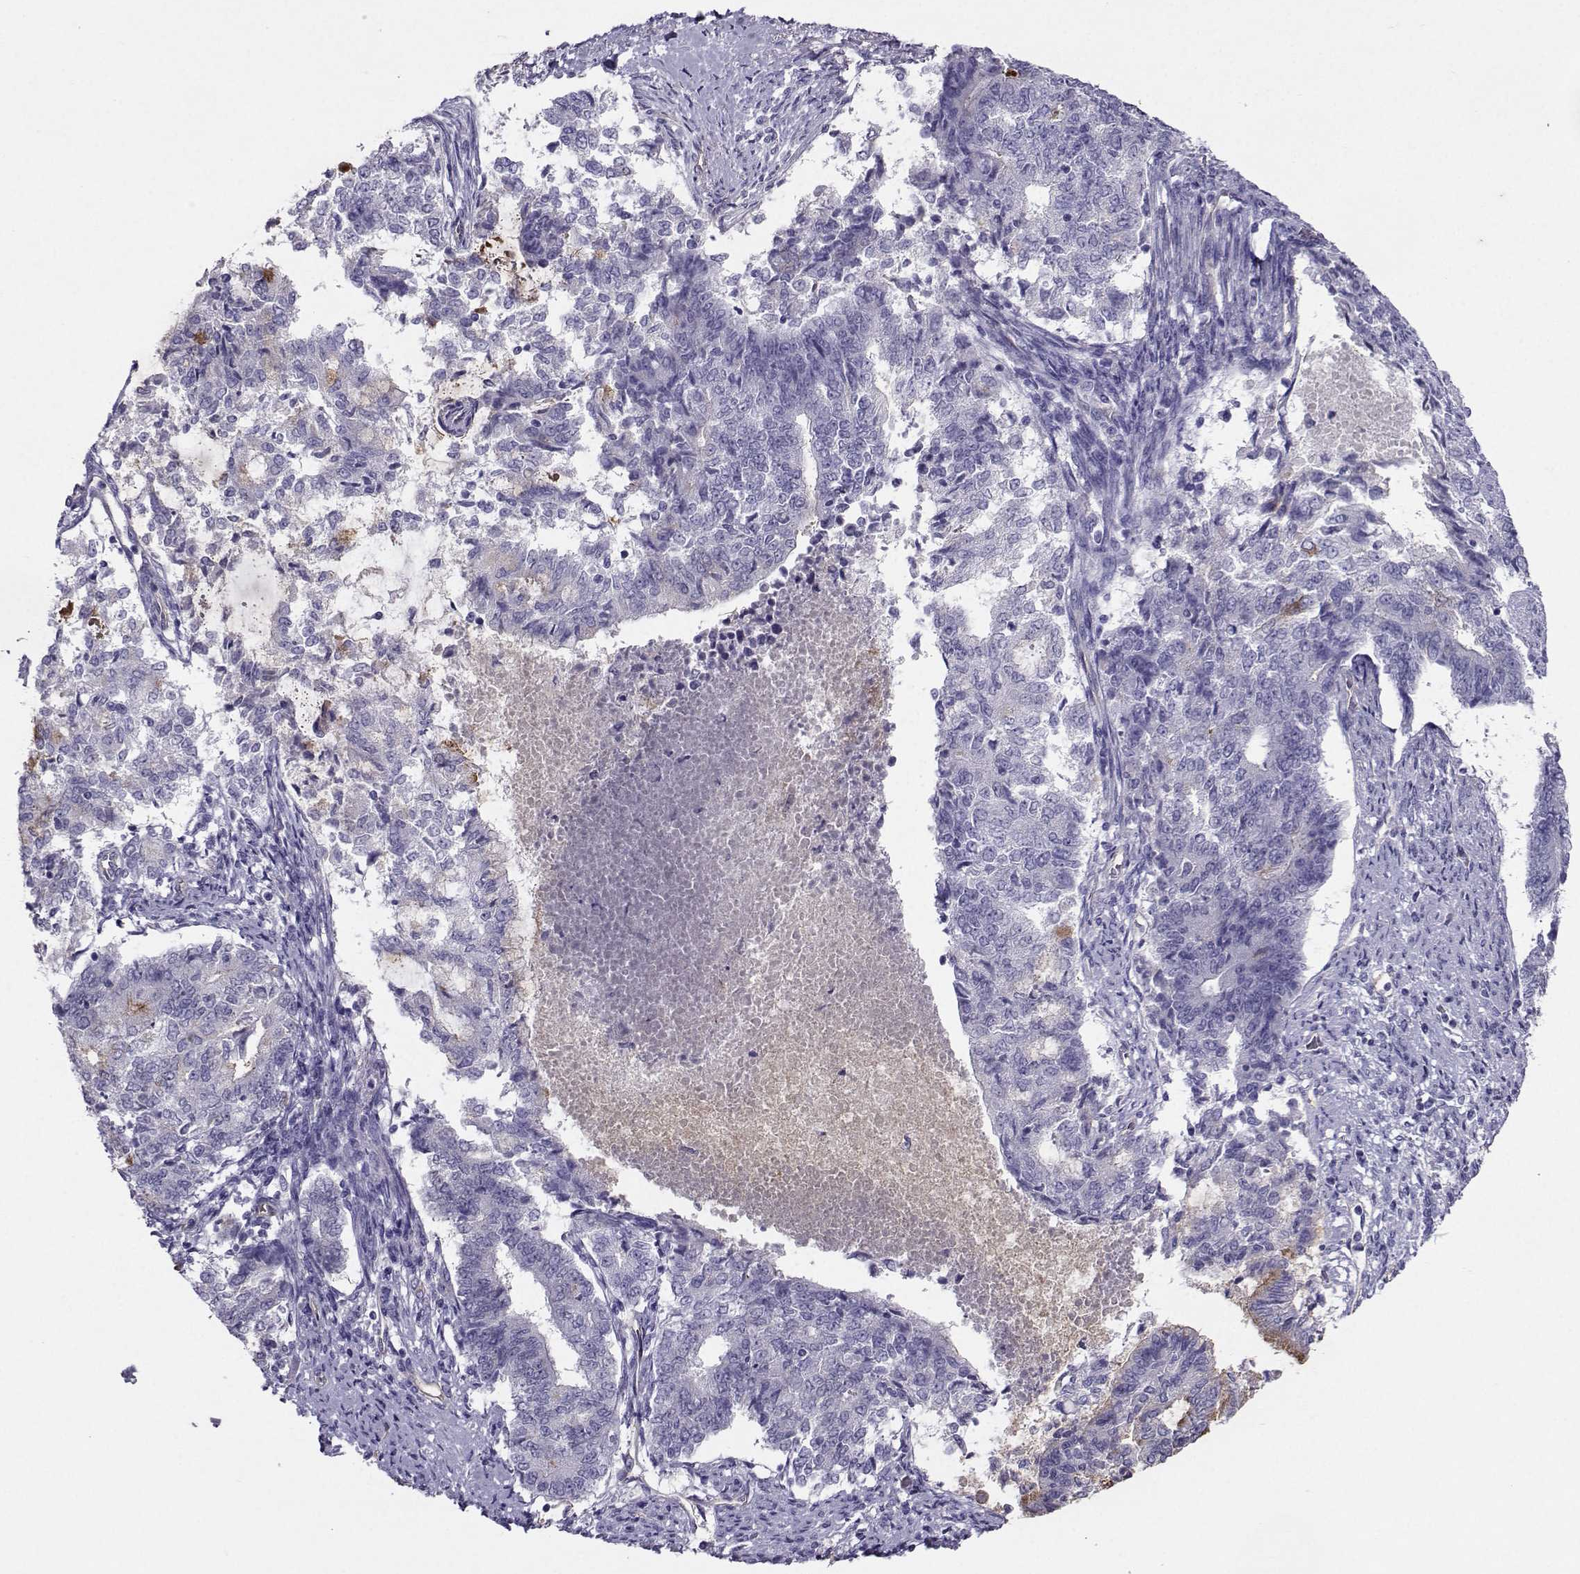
{"staining": {"intensity": "negative", "quantity": "none", "location": "none"}, "tissue": "endometrial cancer", "cell_type": "Tumor cells", "image_type": "cancer", "snomed": [{"axis": "morphology", "description": "Adenocarcinoma, NOS"}, {"axis": "topography", "description": "Endometrium"}], "caption": "Immunohistochemistry of human endometrial adenocarcinoma displays no positivity in tumor cells.", "gene": "CLUL1", "patient": {"sex": "female", "age": 65}}